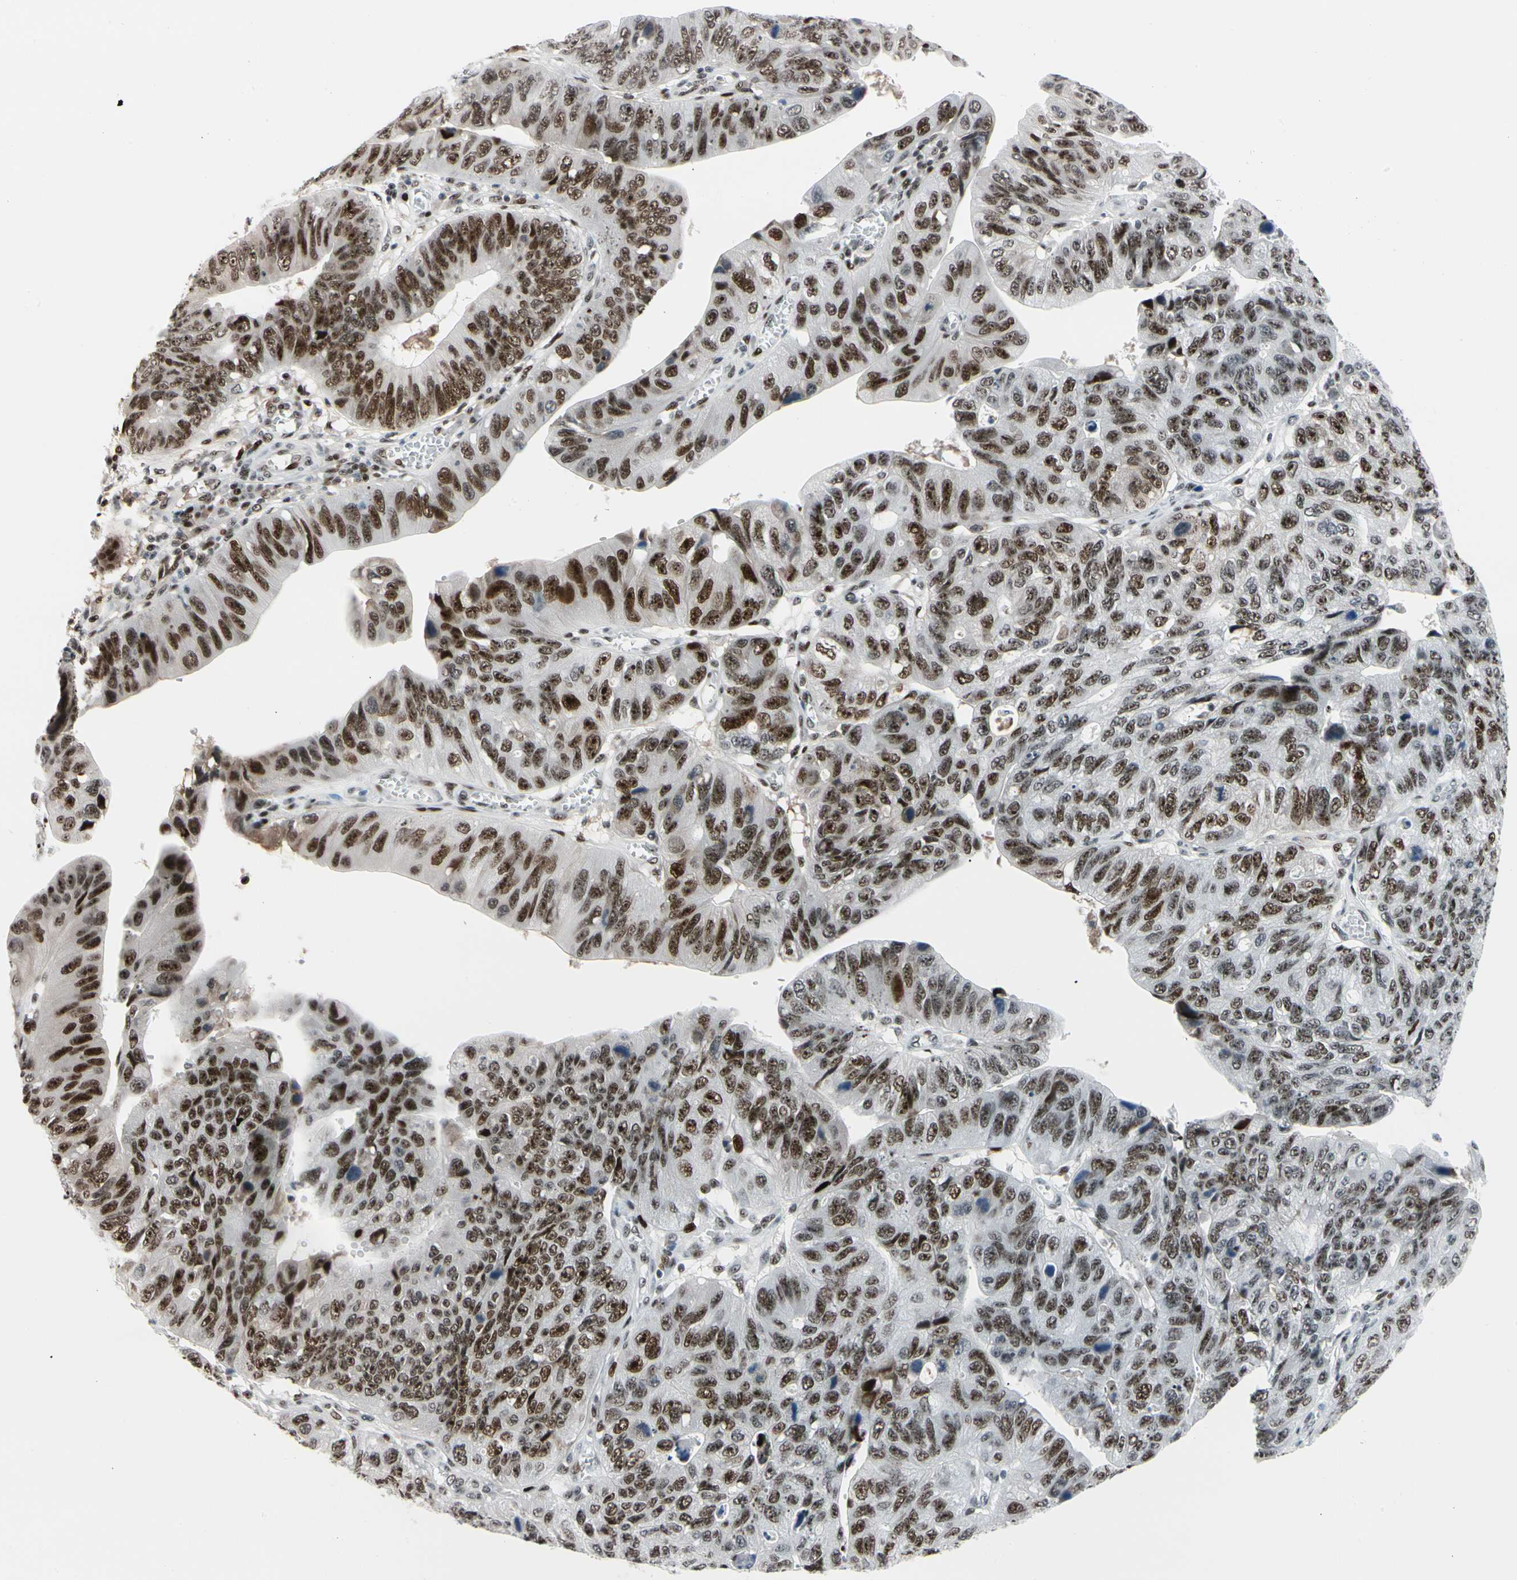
{"staining": {"intensity": "strong", "quantity": ">75%", "location": "nuclear"}, "tissue": "stomach cancer", "cell_type": "Tumor cells", "image_type": "cancer", "snomed": [{"axis": "morphology", "description": "Adenocarcinoma, NOS"}, {"axis": "topography", "description": "Stomach"}], "caption": "Protein expression analysis of human stomach cancer (adenocarcinoma) reveals strong nuclear staining in about >75% of tumor cells. (brown staining indicates protein expression, while blue staining denotes nuclei).", "gene": "FOXO3", "patient": {"sex": "male", "age": 59}}